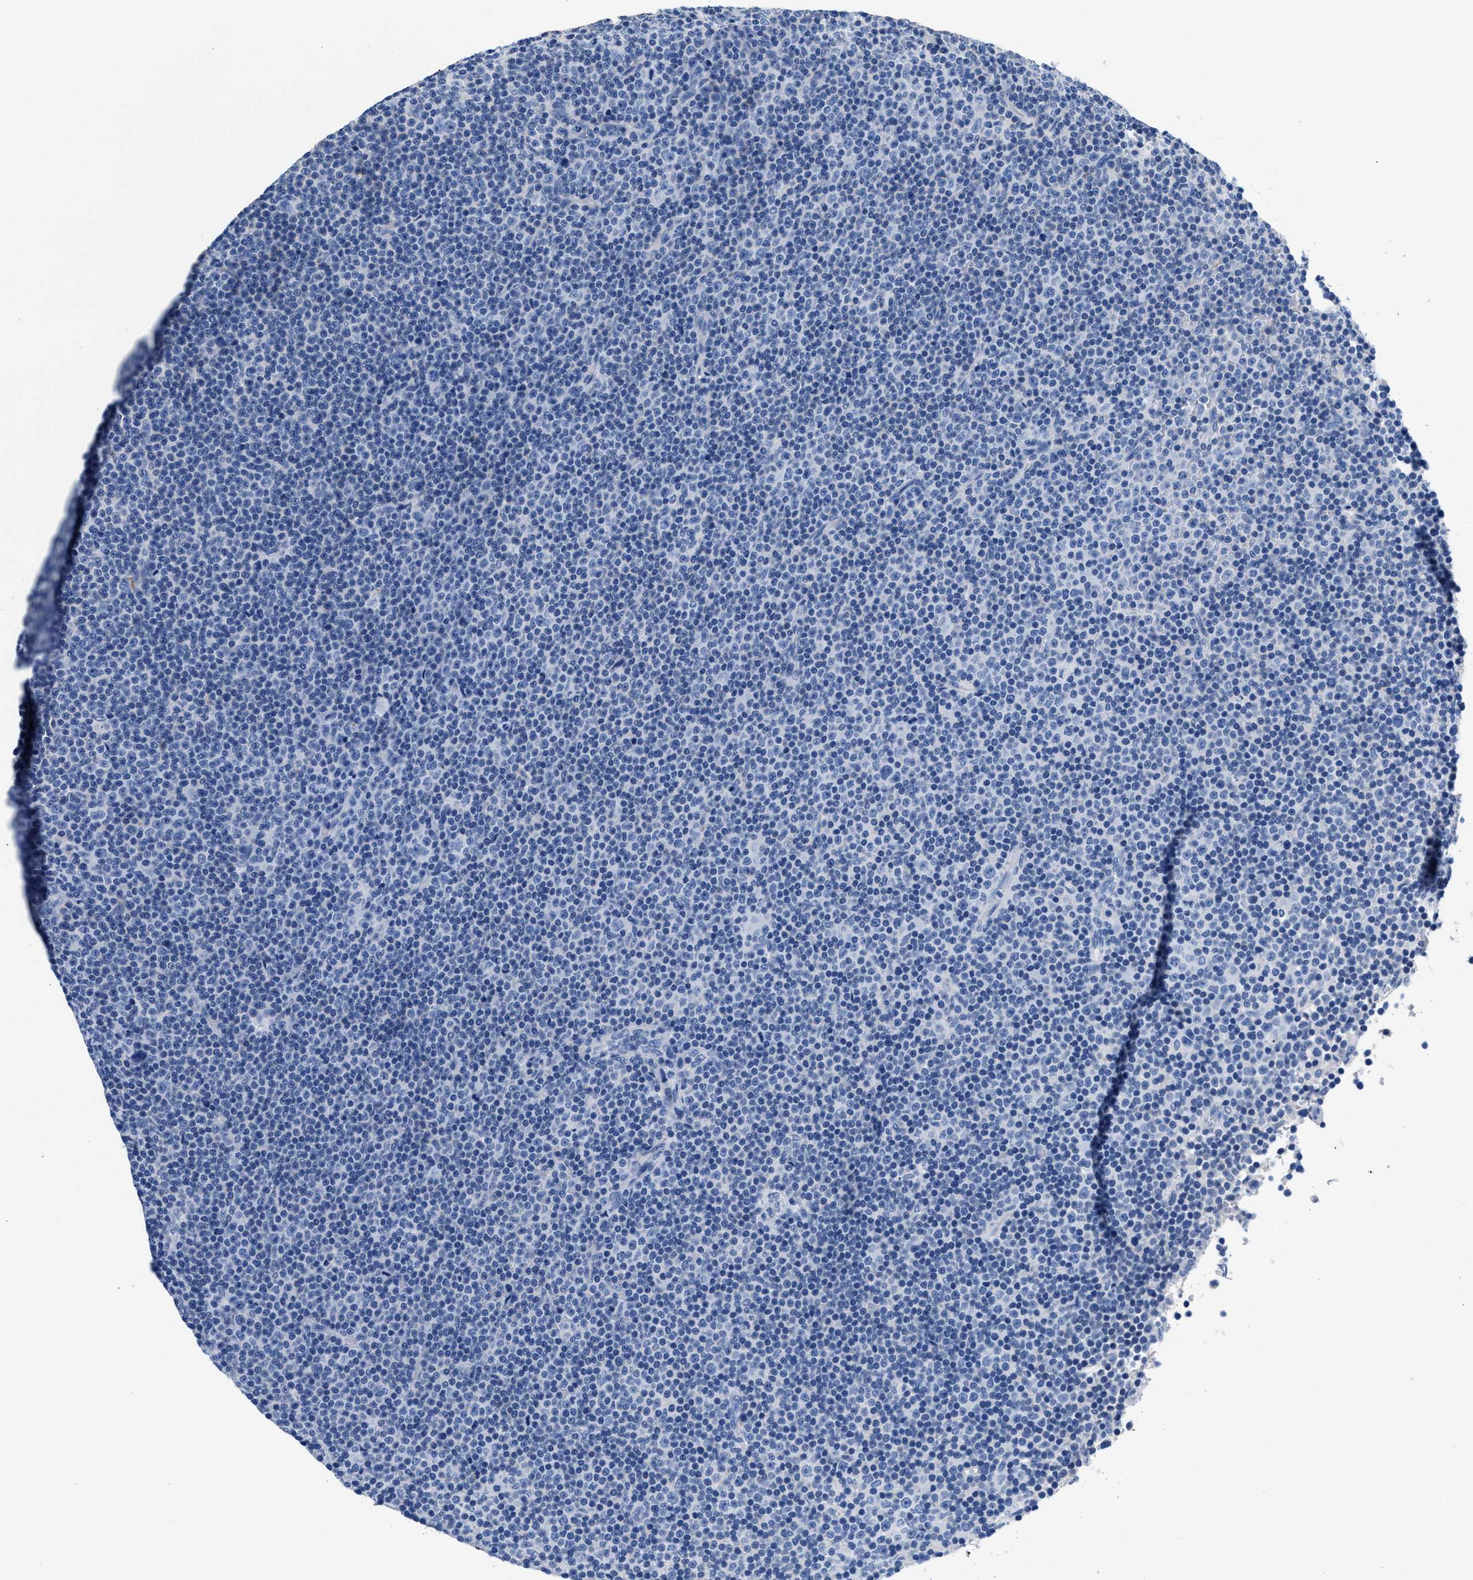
{"staining": {"intensity": "negative", "quantity": "none", "location": "none"}, "tissue": "lymphoma", "cell_type": "Tumor cells", "image_type": "cancer", "snomed": [{"axis": "morphology", "description": "Malignant lymphoma, non-Hodgkin's type, Low grade"}, {"axis": "topography", "description": "Lymph node"}], "caption": "Immunohistochemical staining of human lymphoma reveals no significant positivity in tumor cells.", "gene": "SLFN13", "patient": {"sex": "female", "age": 67}}